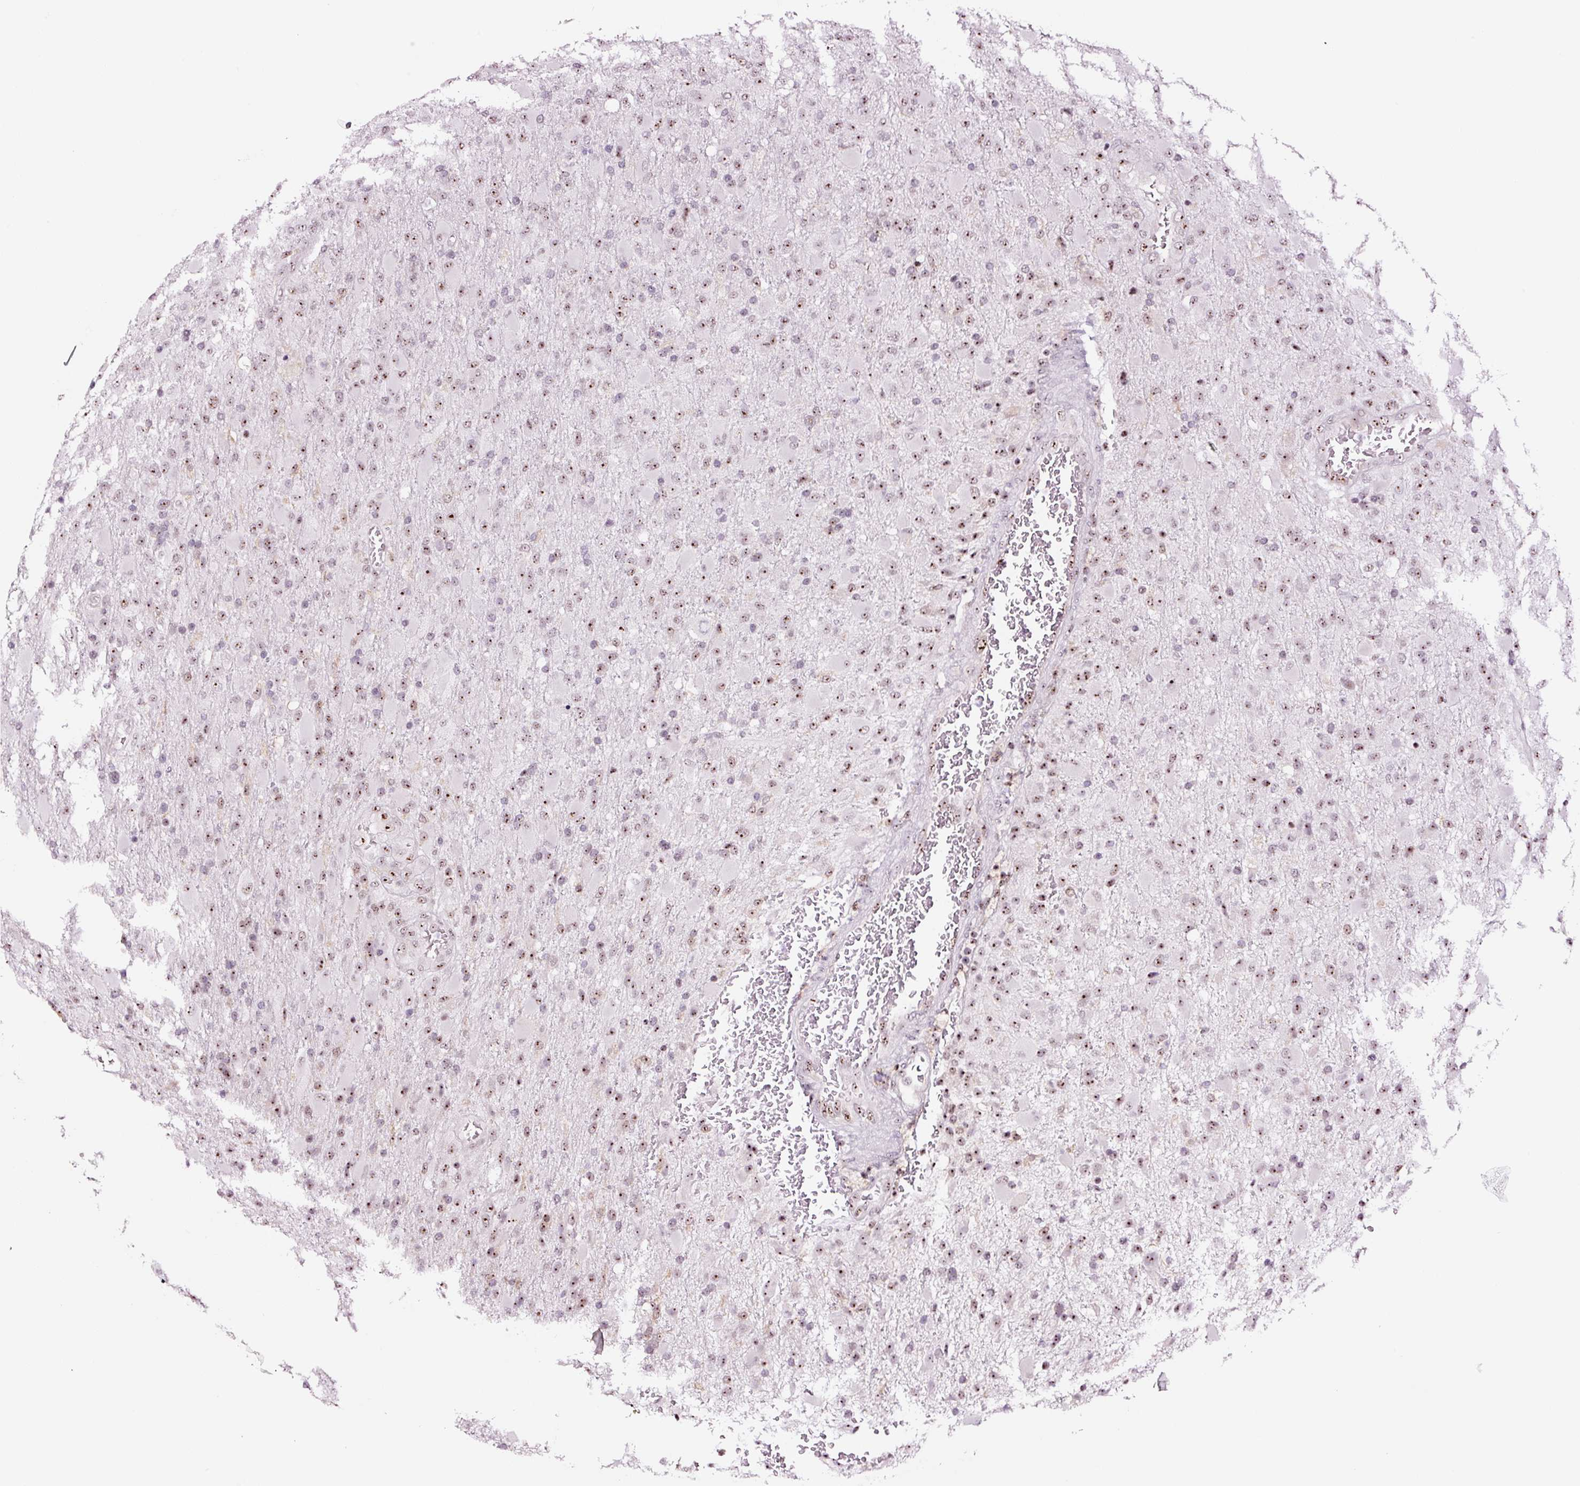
{"staining": {"intensity": "moderate", "quantity": ">75%", "location": "nuclear"}, "tissue": "glioma", "cell_type": "Tumor cells", "image_type": "cancer", "snomed": [{"axis": "morphology", "description": "Glioma, malignant, Low grade"}, {"axis": "topography", "description": "Brain"}], "caption": "DAB (3,3'-diaminobenzidine) immunohistochemical staining of low-grade glioma (malignant) reveals moderate nuclear protein staining in about >75% of tumor cells.", "gene": "GNL3", "patient": {"sex": "male", "age": 65}}